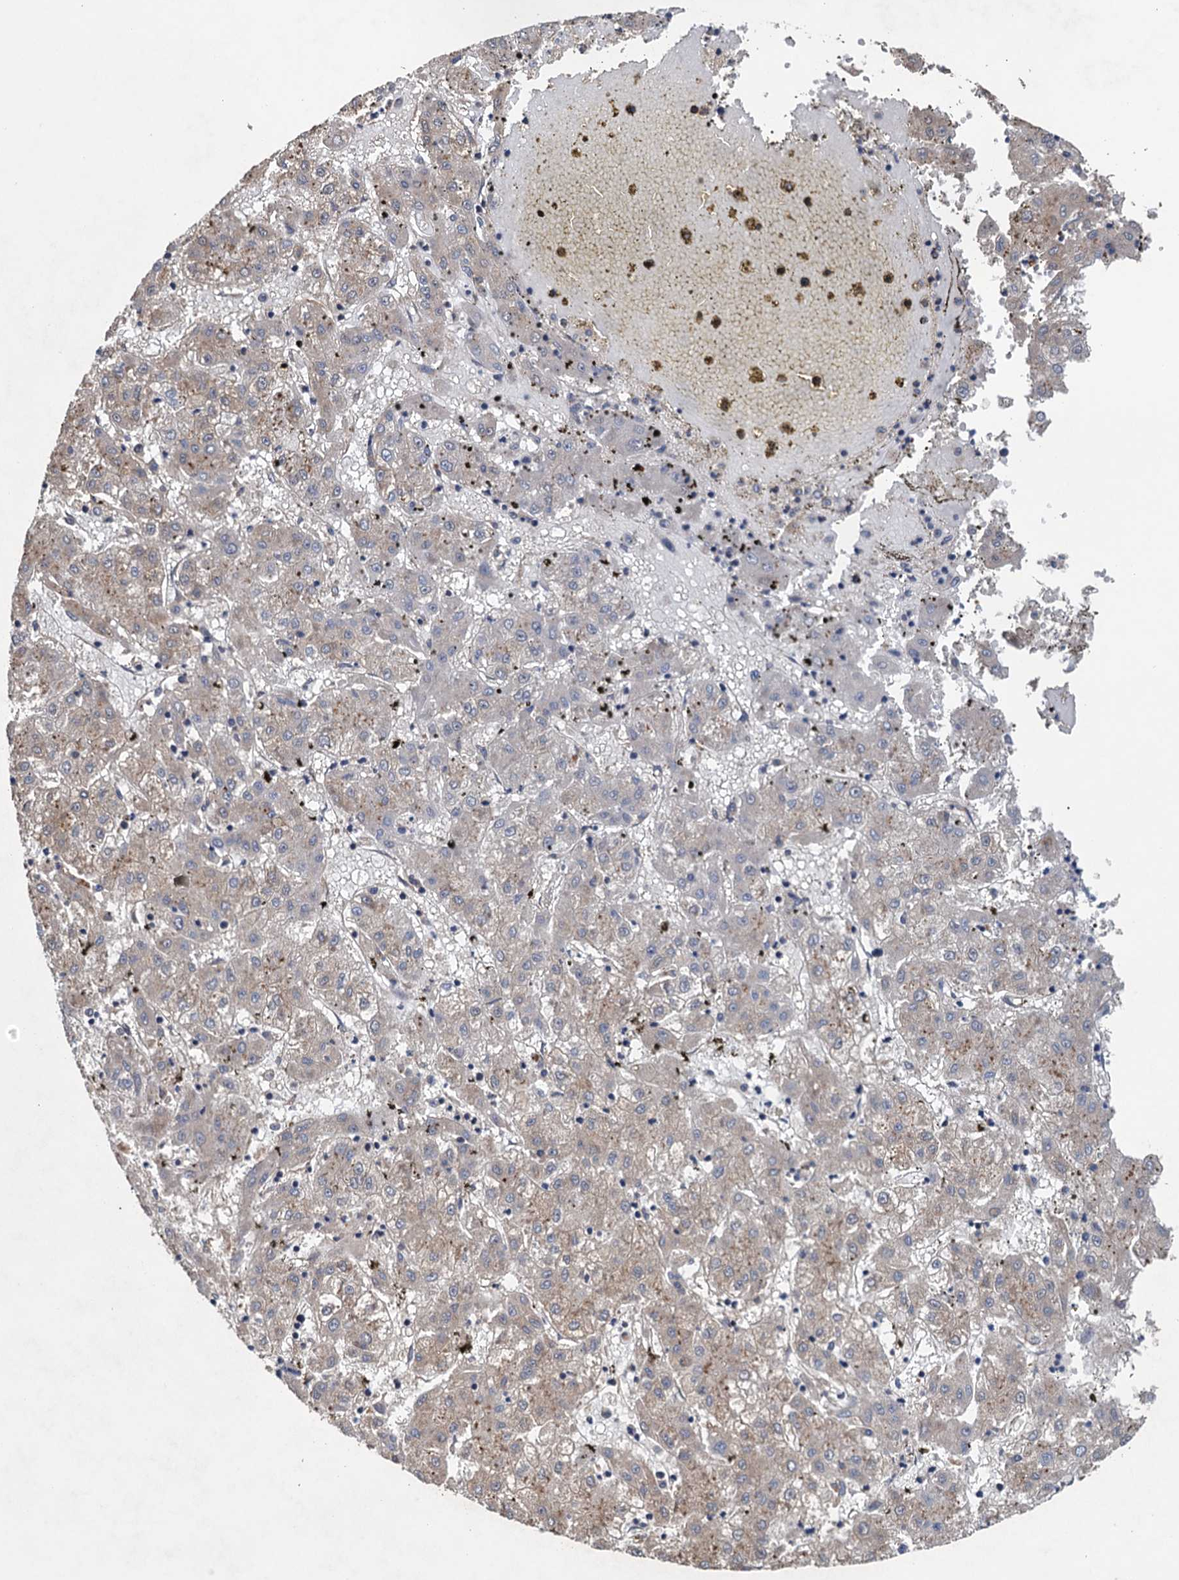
{"staining": {"intensity": "weak", "quantity": "<25%", "location": "cytoplasmic/membranous"}, "tissue": "liver cancer", "cell_type": "Tumor cells", "image_type": "cancer", "snomed": [{"axis": "morphology", "description": "Carcinoma, Hepatocellular, NOS"}, {"axis": "topography", "description": "Liver"}], "caption": "The histopathology image displays no staining of tumor cells in liver cancer. (DAB (3,3'-diaminobenzidine) immunohistochemistry (IHC) with hematoxylin counter stain).", "gene": "CNTN5", "patient": {"sex": "male", "age": 72}}